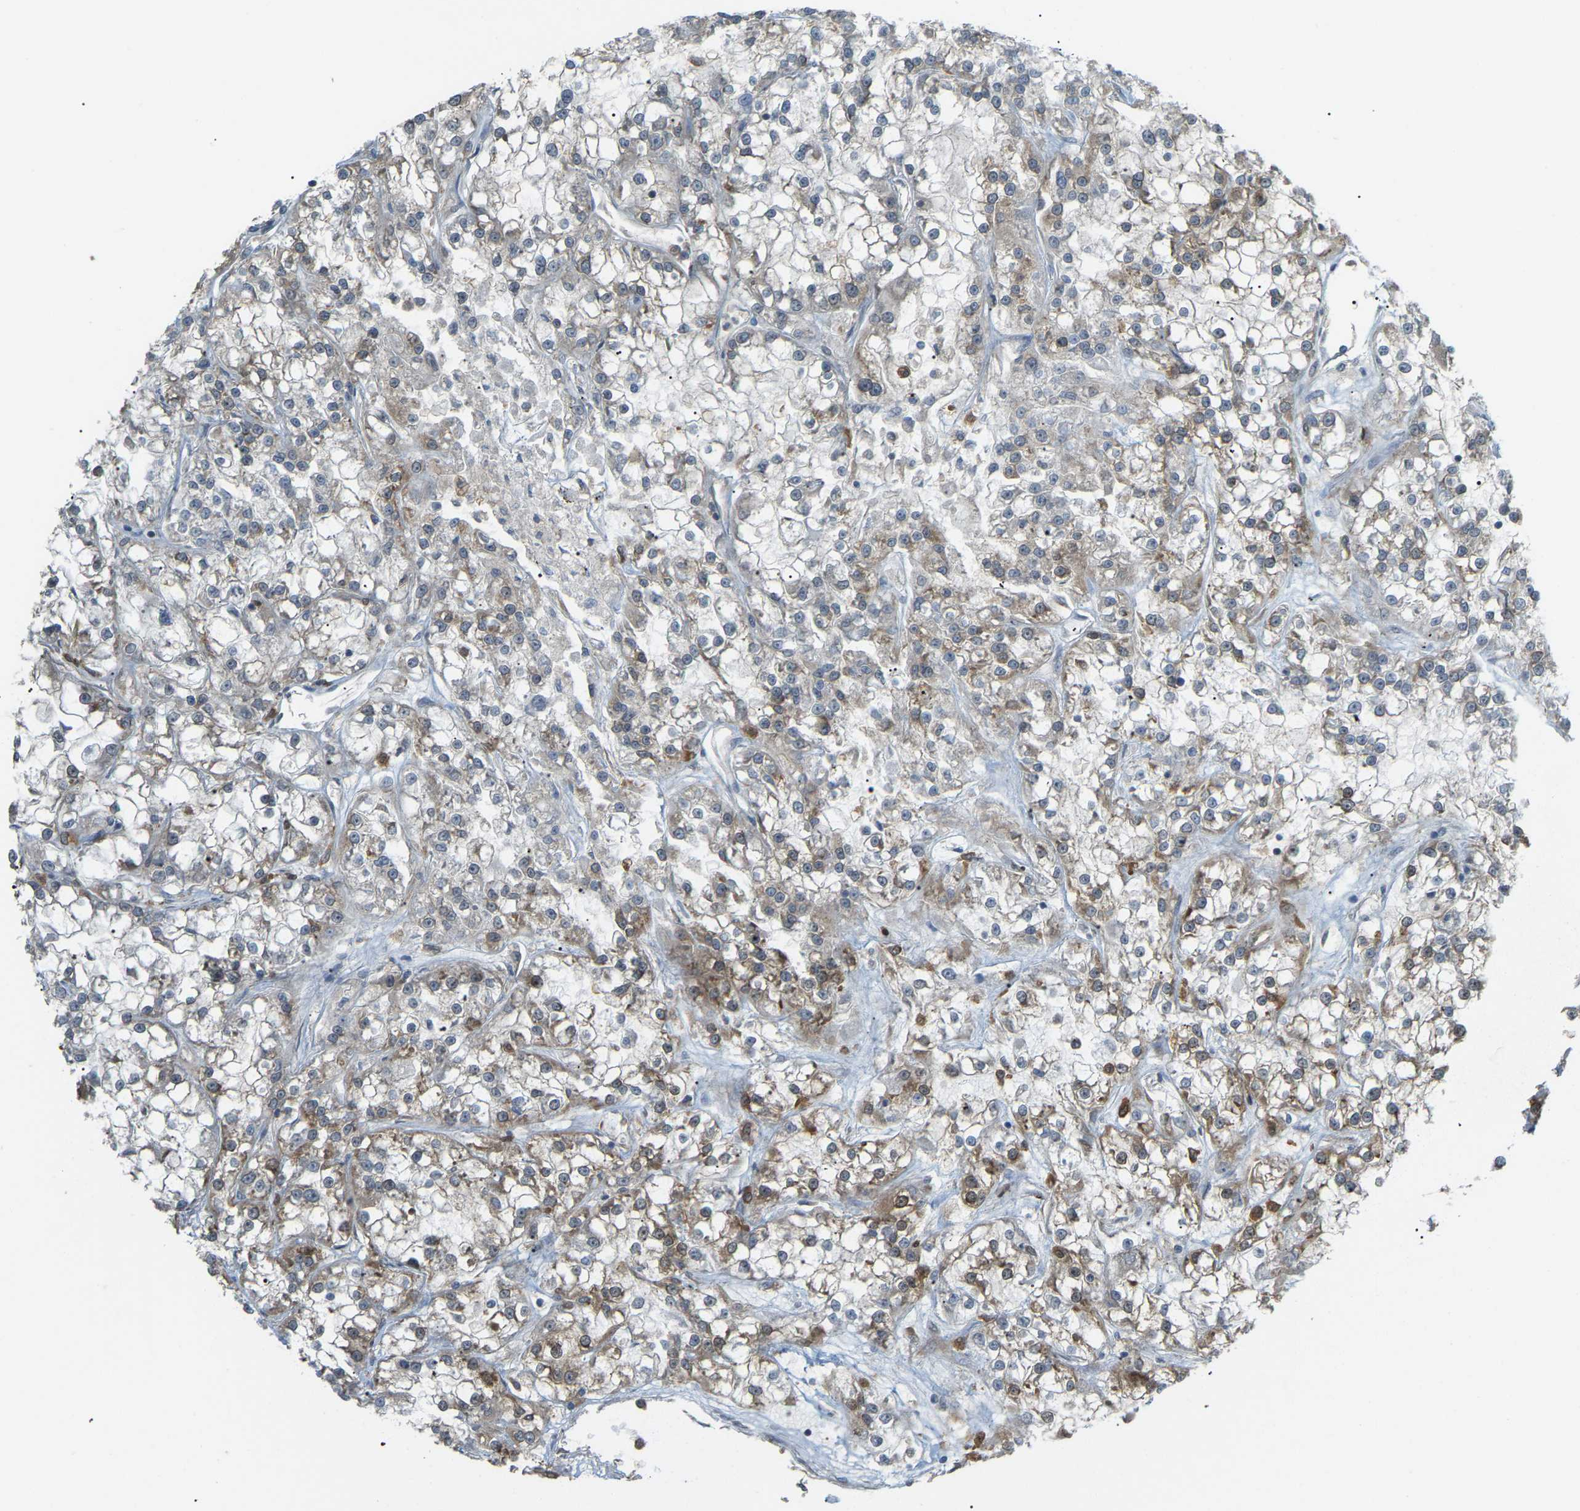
{"staining": {"intensity": "weak", "quantity": "25%-75%", "location": "cytoplasmic/membranous"}, "tissue": "renal cancer", "cell_type": "Tumor cells", "image_type": "cancer", "snomed": [{"axis": "morphology", "description": "Adenocarcinoma, NOS"}, {"axis": "topography", "description": "Kidney"}], "caption": "Approximately 25%-75% of tumor cells in human renal cancer (adenocarcinoma) exhibit weak cytoplasmic/membranous protein staining as visualized by brown immunohistochemical staining.", "gene": "PICALM", "patient": {"sex": "female", "age": 52}}